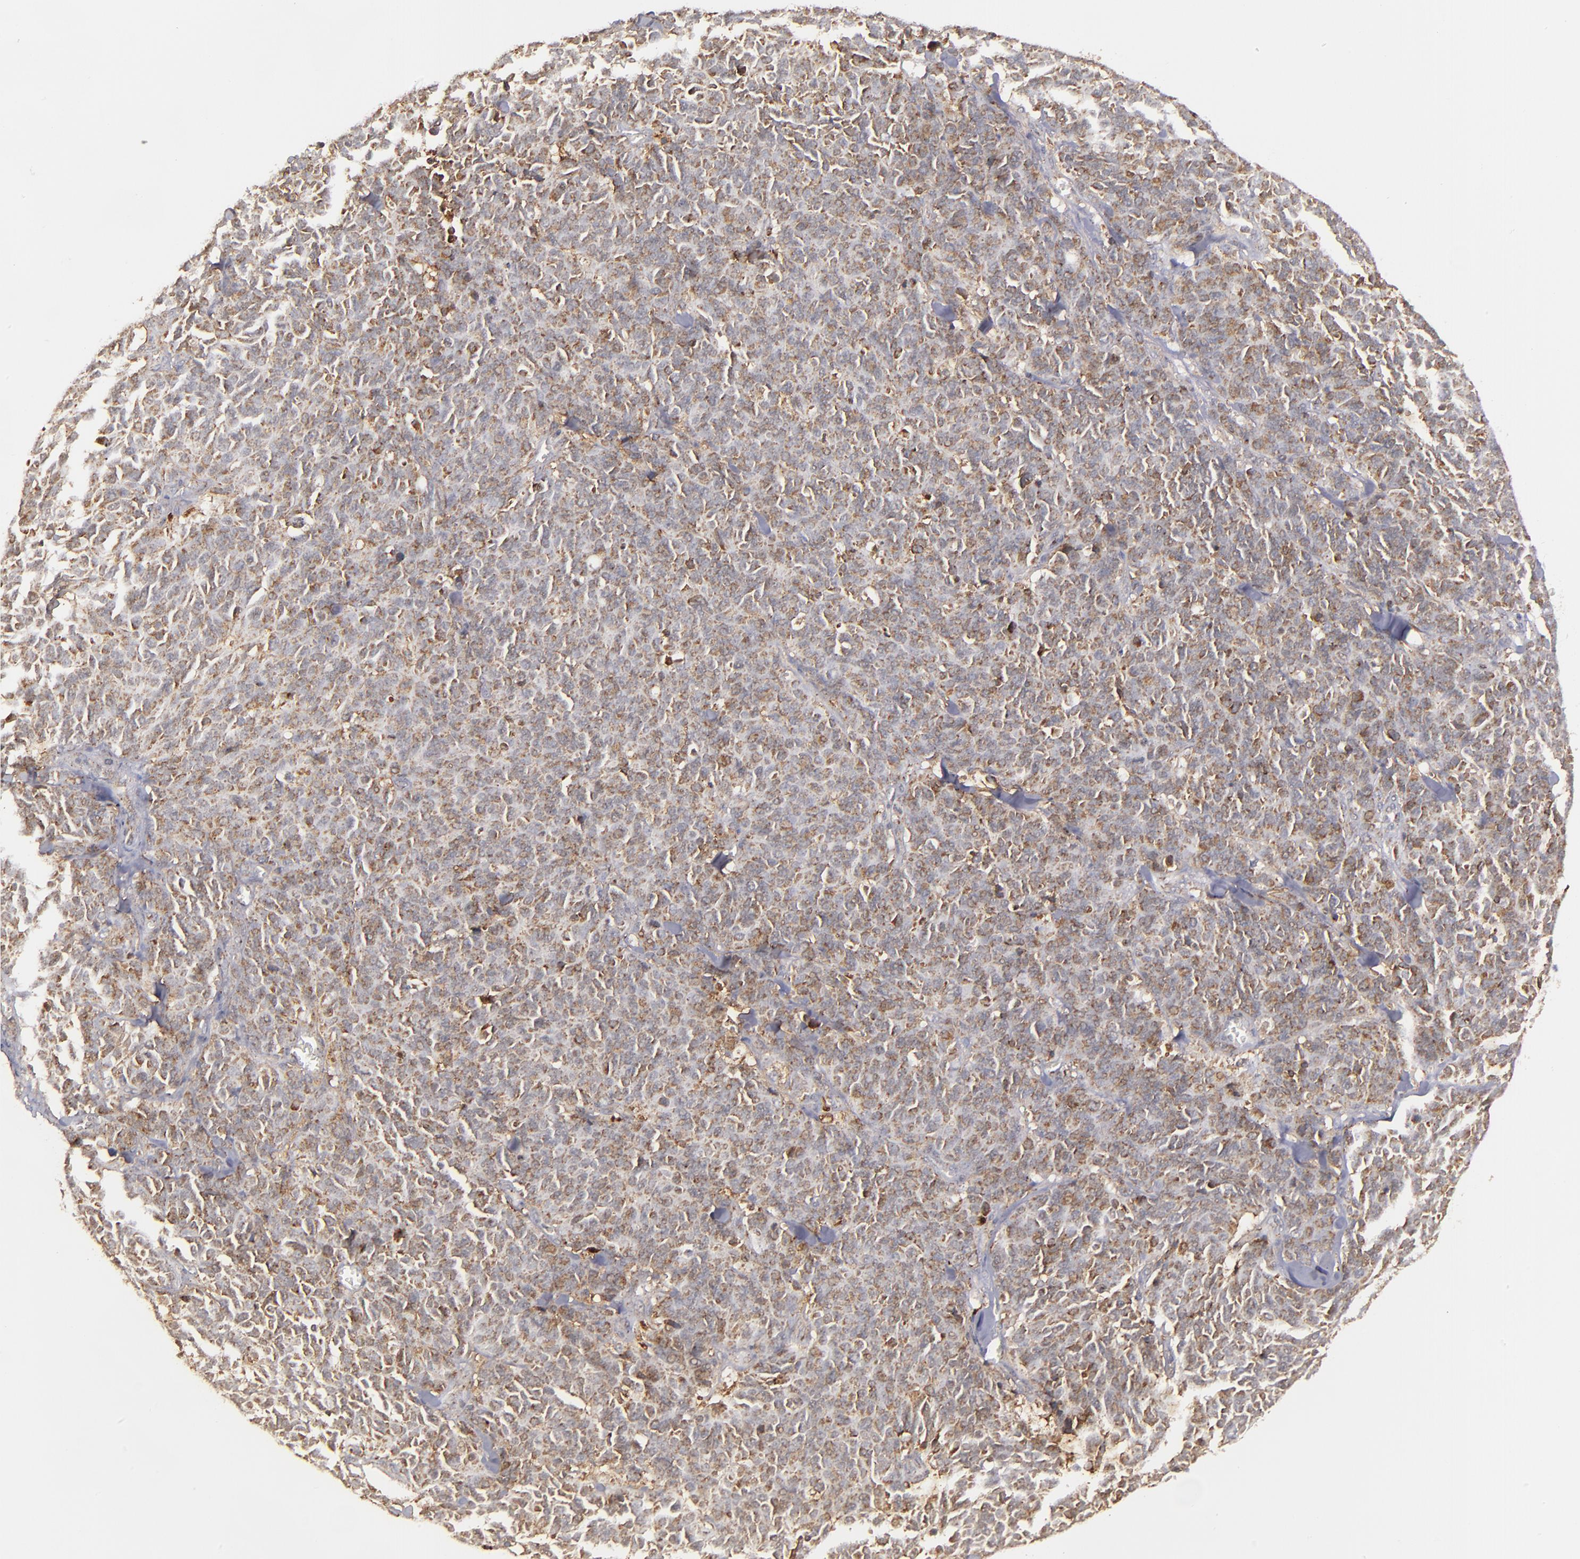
{"staining": {"intensity": "moderate", "quantity": "25%-75%", "location": "cytoplasmic/membranous"}, "tissue": "lung cancer", "cell_type": "Tumor cells", "image_type": "cancer", "snomed": [{"axis": "morphology", "description": "Neoplasm, malignant, NOS"}, {"axis": "topography", "description": "Lung"}], "caption": "Lung malignant neoplasm stained with a brown dye reveals moderate cytoplasmic/membranous positive staining in approximately 25%-75% of tumor cells.", "gene": "ZFYVE1", "patient": {"sex": "female", "age": 58}}